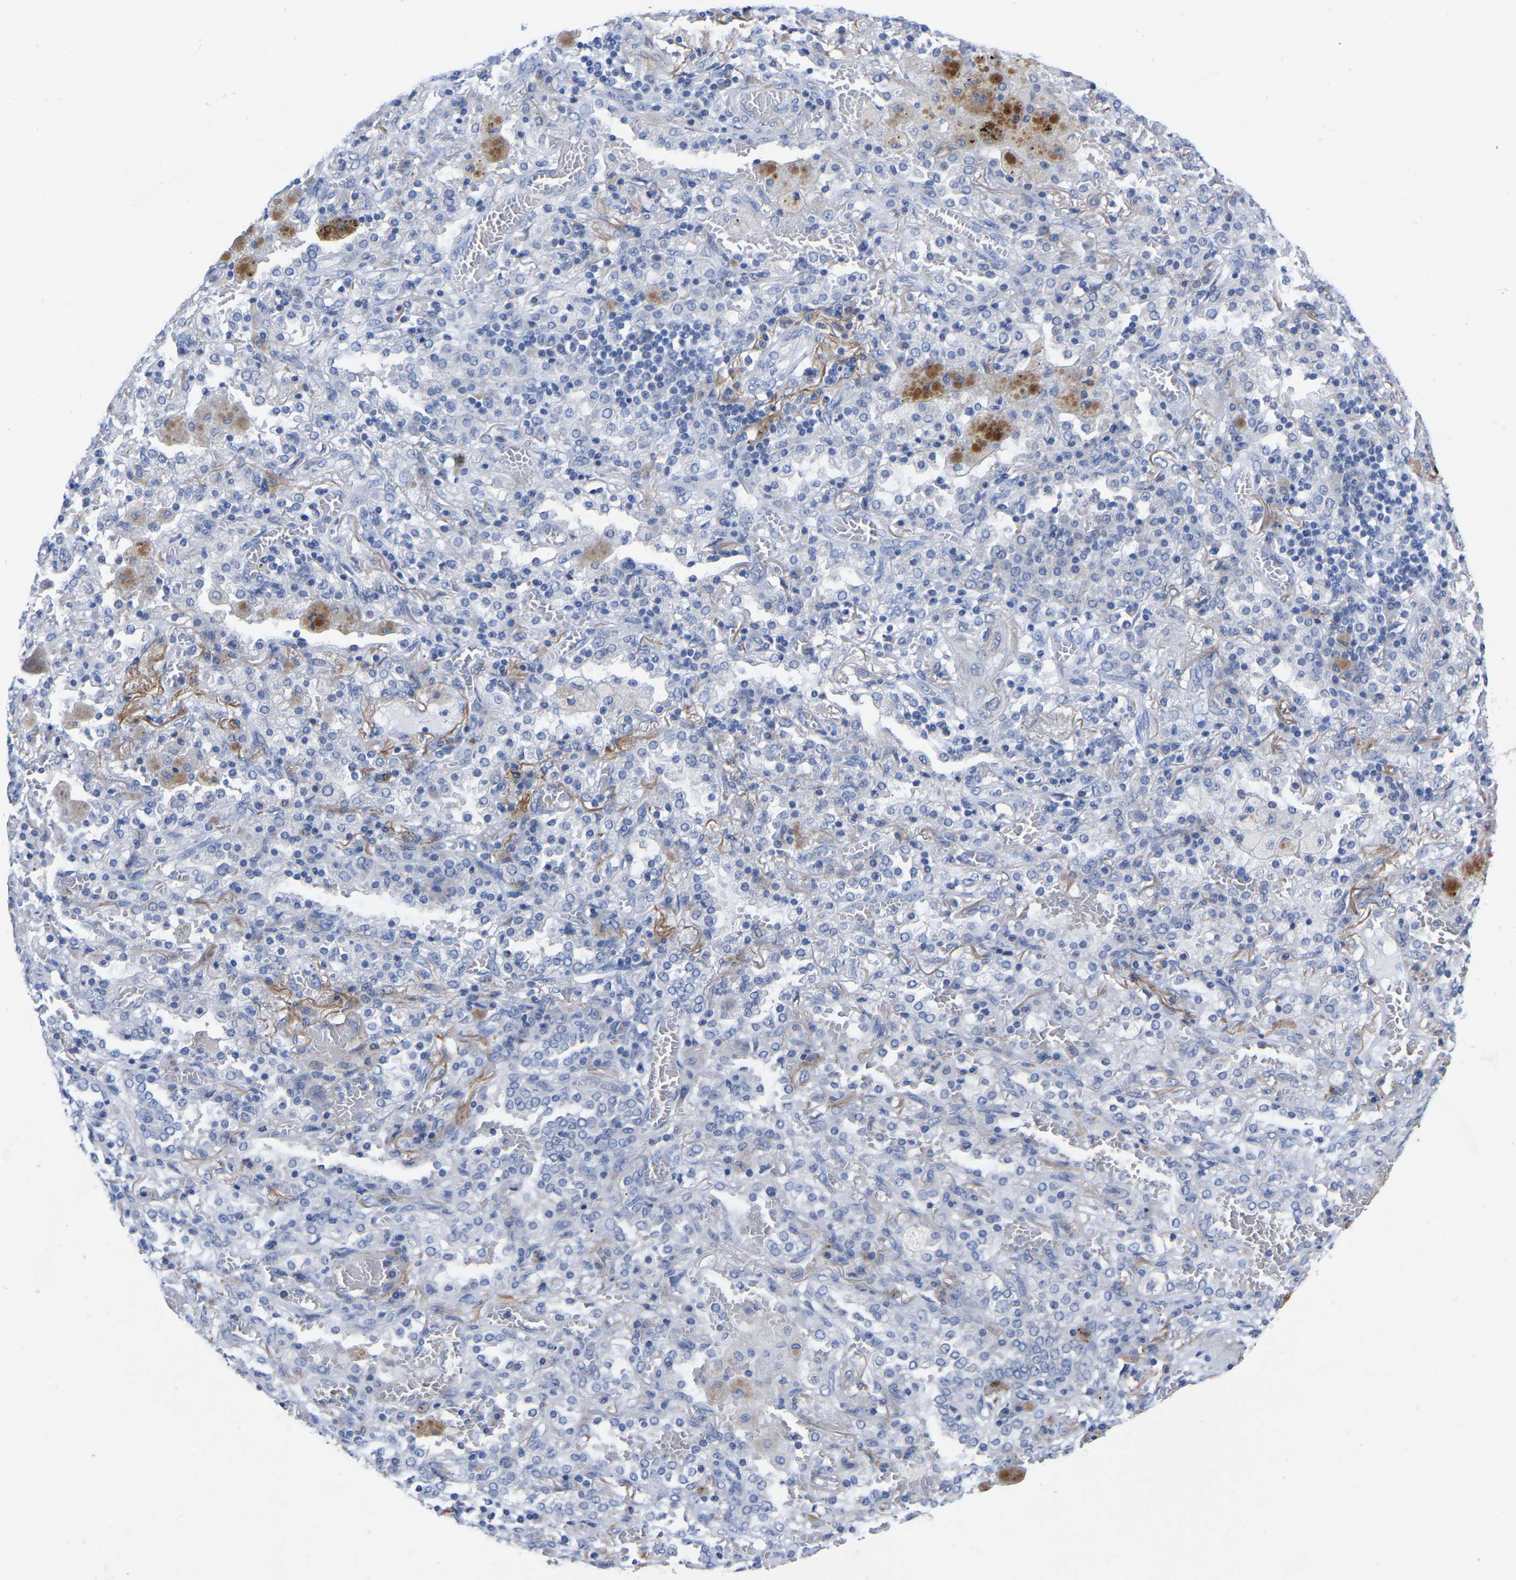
{"staining": {"intensity": "negative", "quantity": "none", "location": "none"}, "tissue": "lung cancer", "cell_type": "Tumor cells", "image_type": "cancer", "snomed": [{"axis": "morphology", "description": "Squamous cell carcinoma, NOS"}, {"axis": "topography", "description": "Lung"}], "caption": "Immunohistochemistry of human lung squamous cell carcinoma exhibits no expression in tumor cells.", "gene": "STRIP2", "patient": {"sex": "female", "age": 47}}